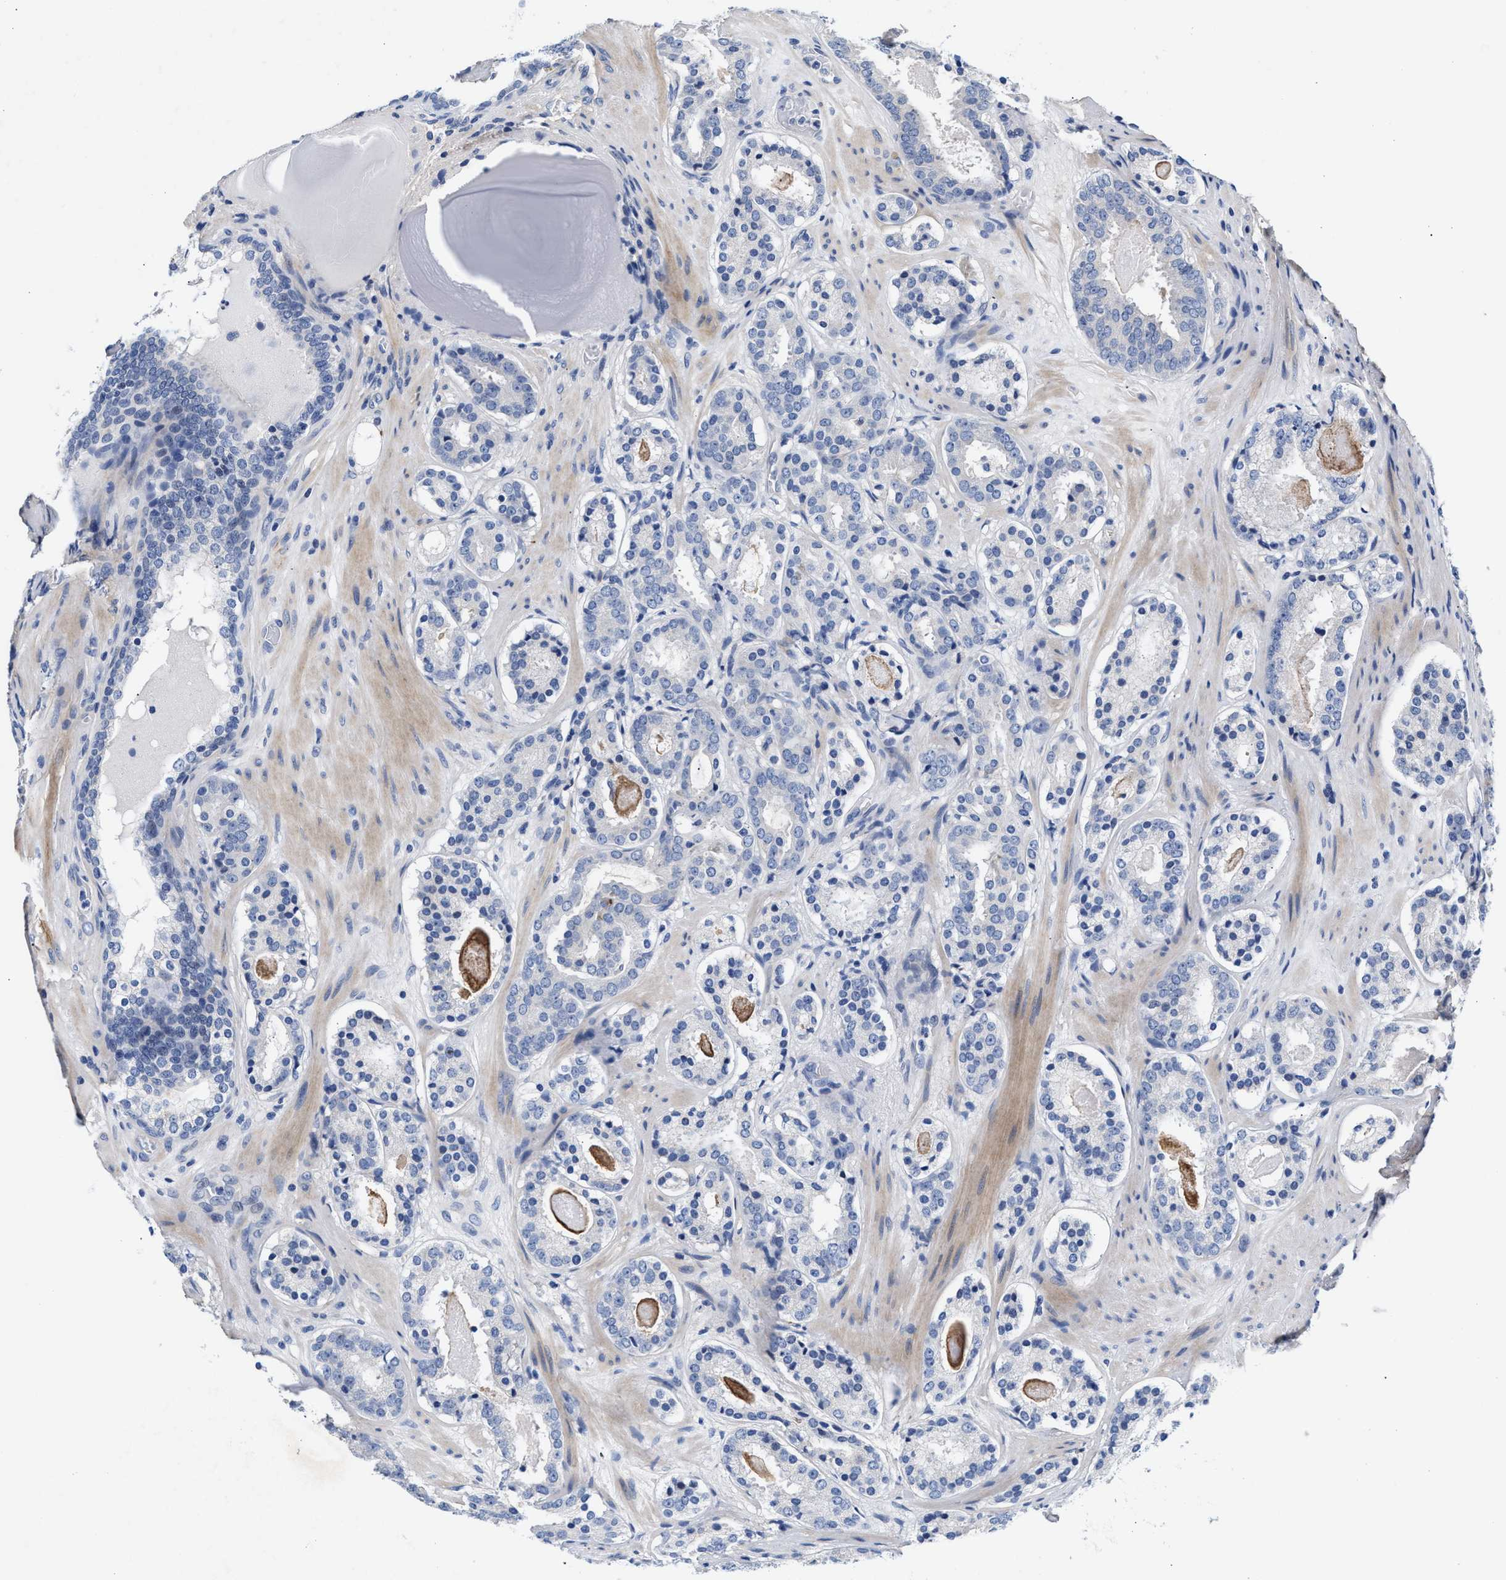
{"staining": {"intensity": "negative", "quantity": "none", "location": "none"}, "tissue": "prostate cancer", "cell_type": "Tumor cells", "image_type": "cancer", "snomed": [{"axis": "morphology", "description": "Adenocarcinoma, Low grade"}, {"axis": "topography", "description": "Prostate"}], "caption": "Tumor cells are negative for protein expression in human prostate low-grade adenocarcinoma.", "gene": "ACTL7B", "patient": {"sex": "male", "age": 69}}